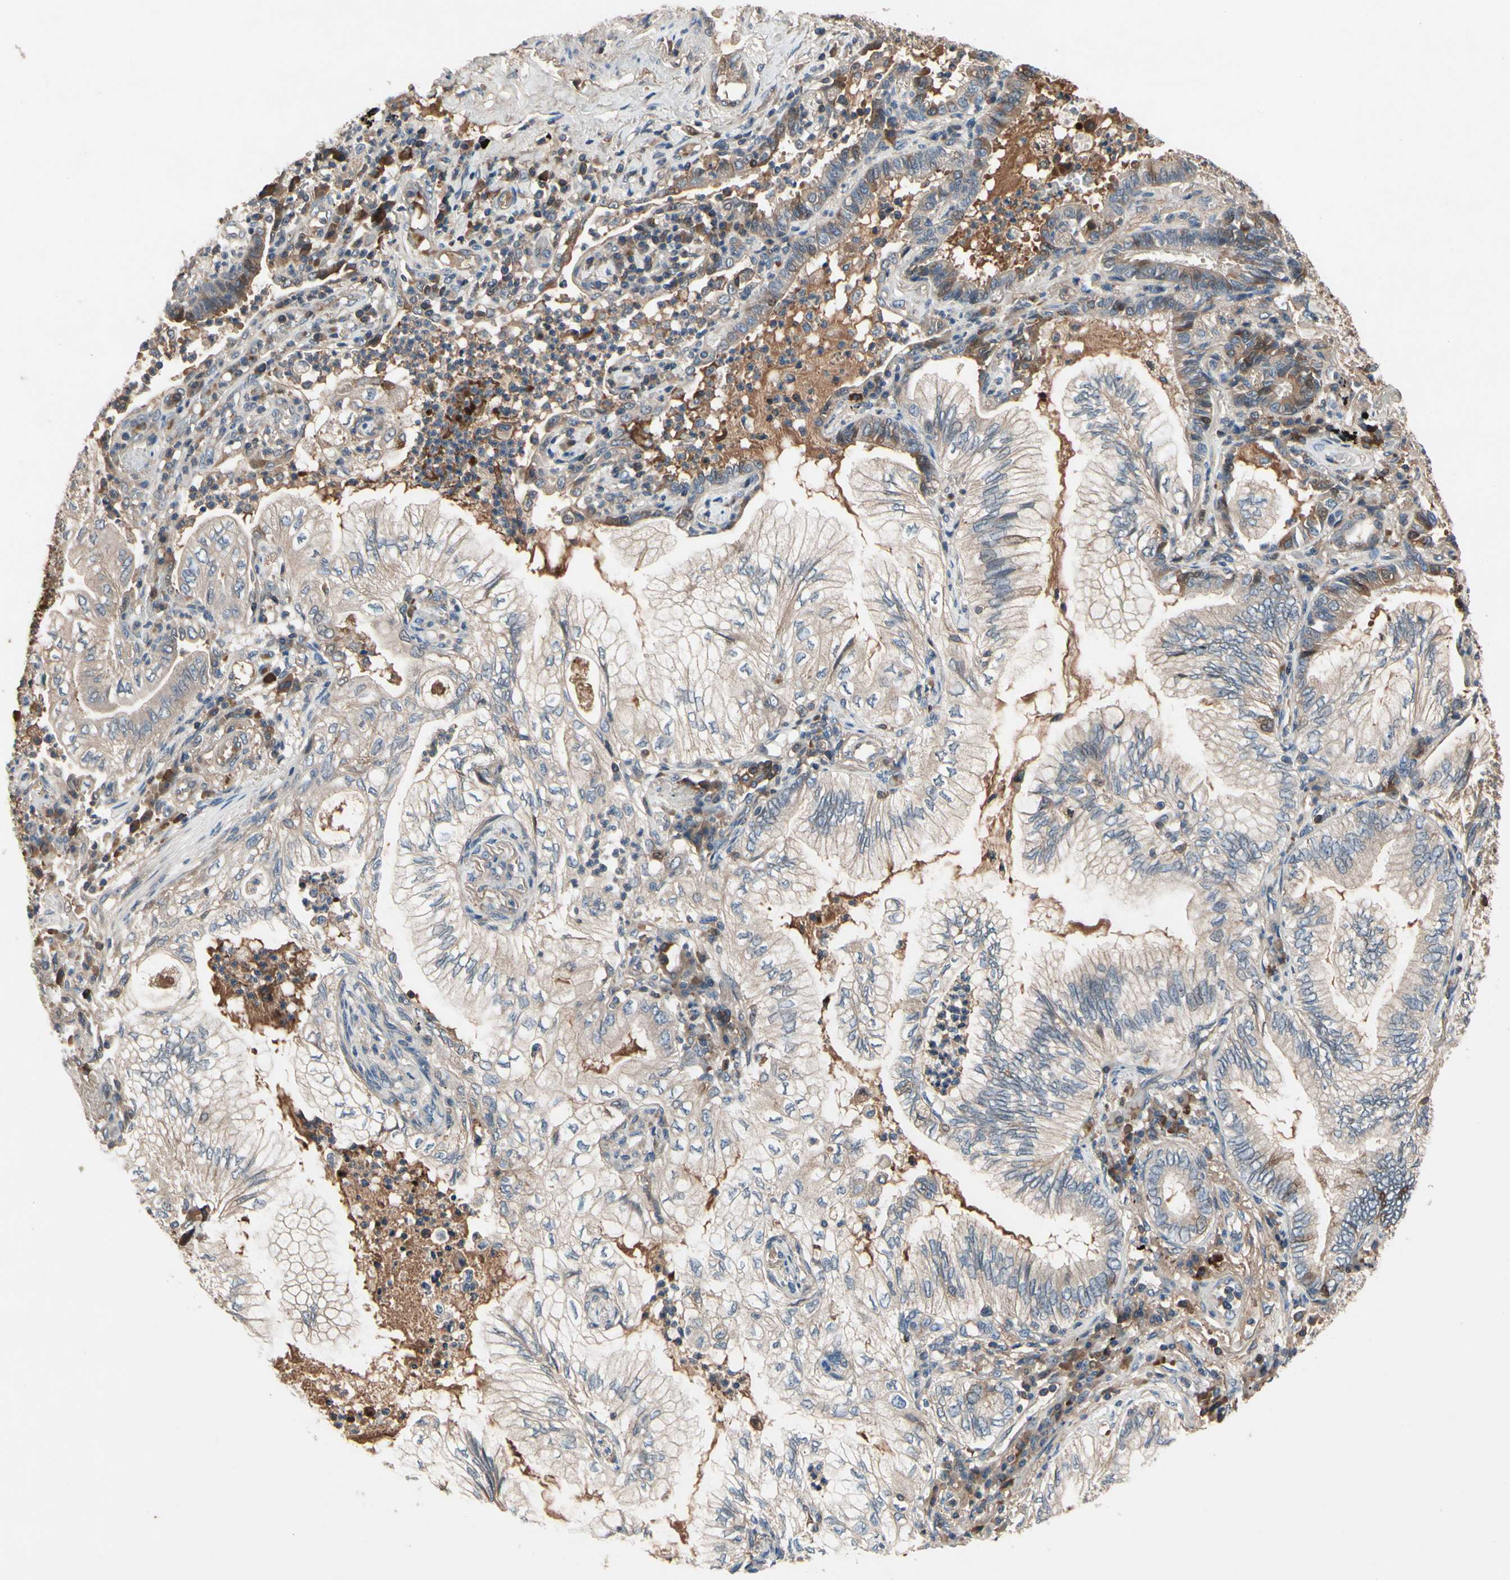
{"staining": {"intensity": "weak", "quantity": "25%-75%", "location": "cytoplasmic/membranous"}, "tissue": "lung cancer", "cell_type": "Tumor cells", "image_type": "cancer", "snomed": [{"axis": "morphology", "description": "Normal tissue, NOS"}, {"axis": "morphology", "description": "Adenocarcinoma, NOS"}, {"axis": "topography", "description": "Bronchus"}, {"axis": "topography", "description": "Lung"}], "caption": "A brown stain labels weak cytoplasmic/membranous staining of a protein in human lung cancer tumor cells.", "gene": "IL1RL1", "patient": {"sex": "female", "age": 70}}